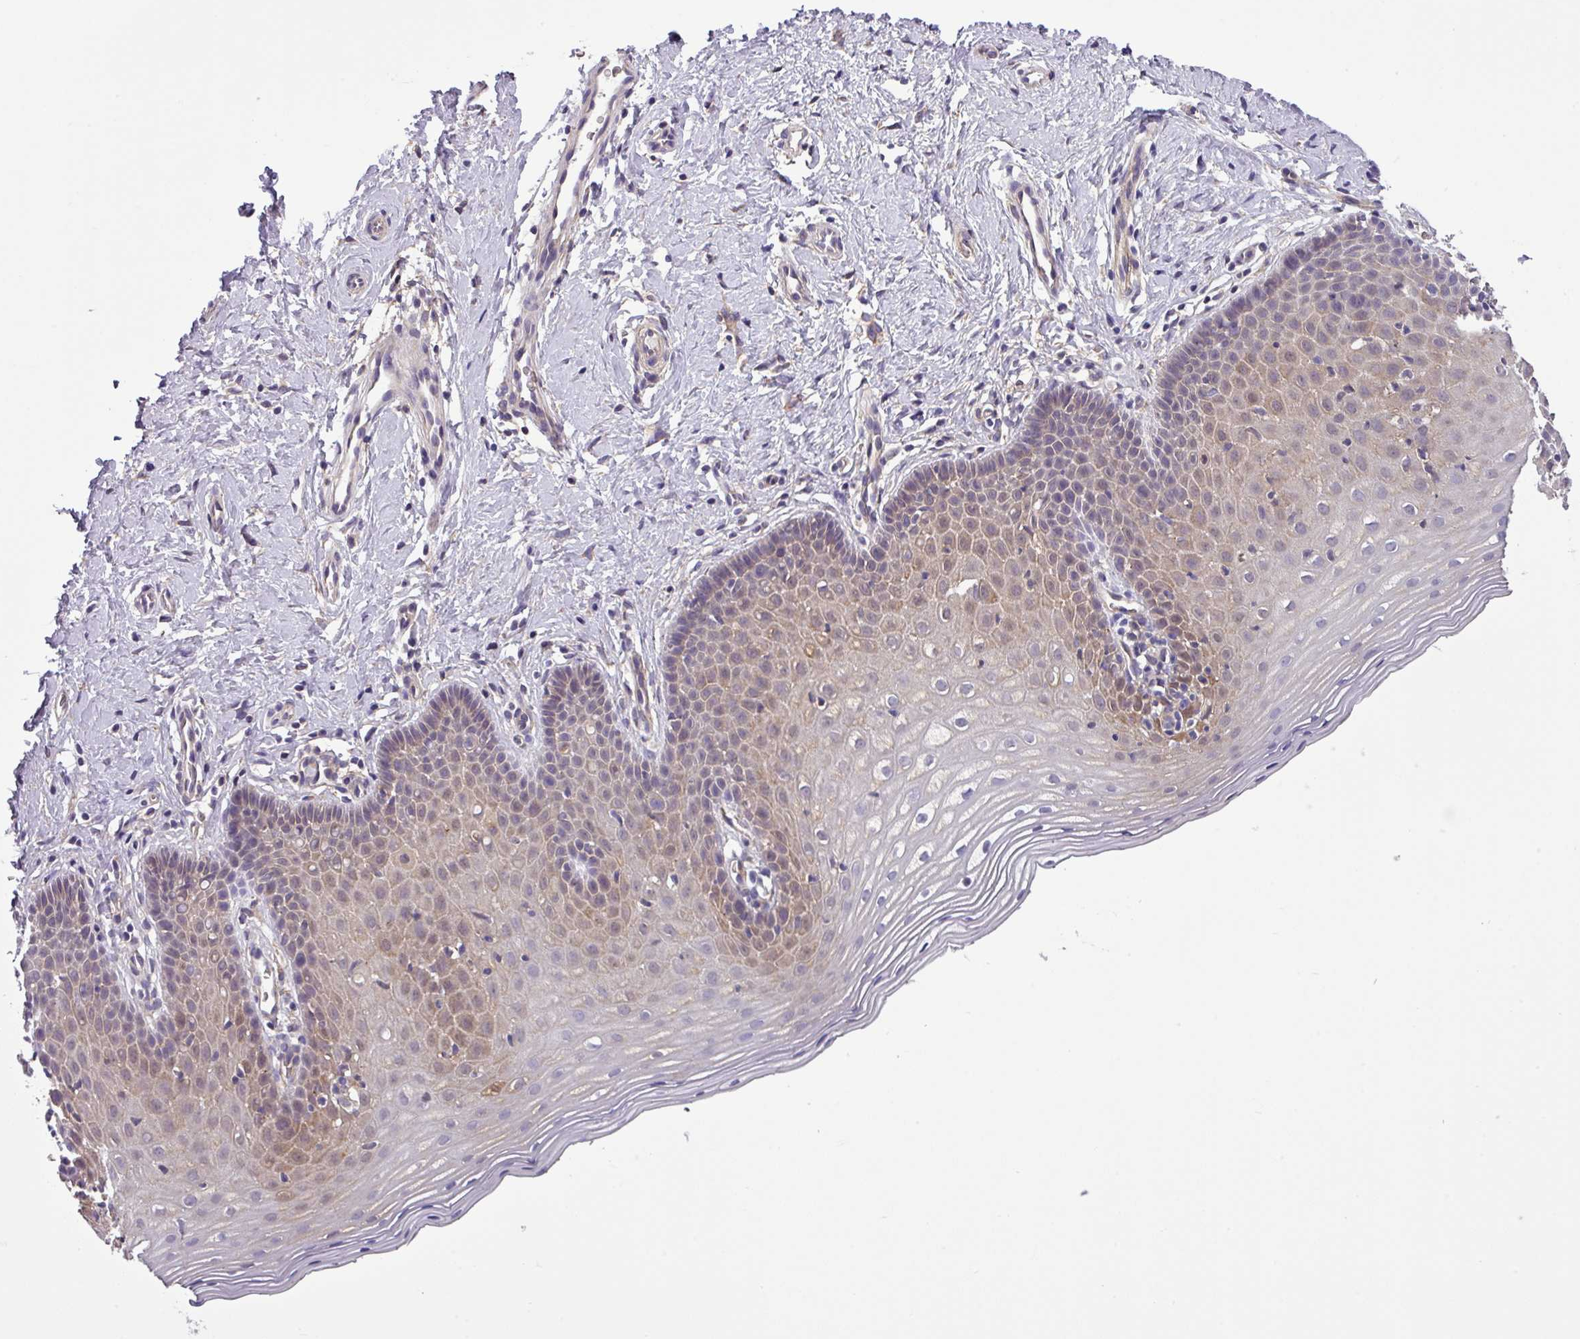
{"staining": {"intensity": "weak", "quantity": "25%-75%", "location": "cytoplasmic/membranous"}, "tissue": "cervix", "cell_type": "Squamous epithelial cells", "image_type": "normal", "snomed": [{"axis": "morphology", "description": "Normal tissue, NOS"}, {"axis": "topography", "description": "Cervix"}], "caption": "Immunohistochemical staining of unremarkable human cervix reveals weak cytoplasmic/membranous protein expression in approximately 25%-75% of squamous epithelial cells. (DAB = brown stain, brightfield microscopy at high magnification).", "gene": "SLC23A2", "patient": {"sex": "female", "age": 36}}